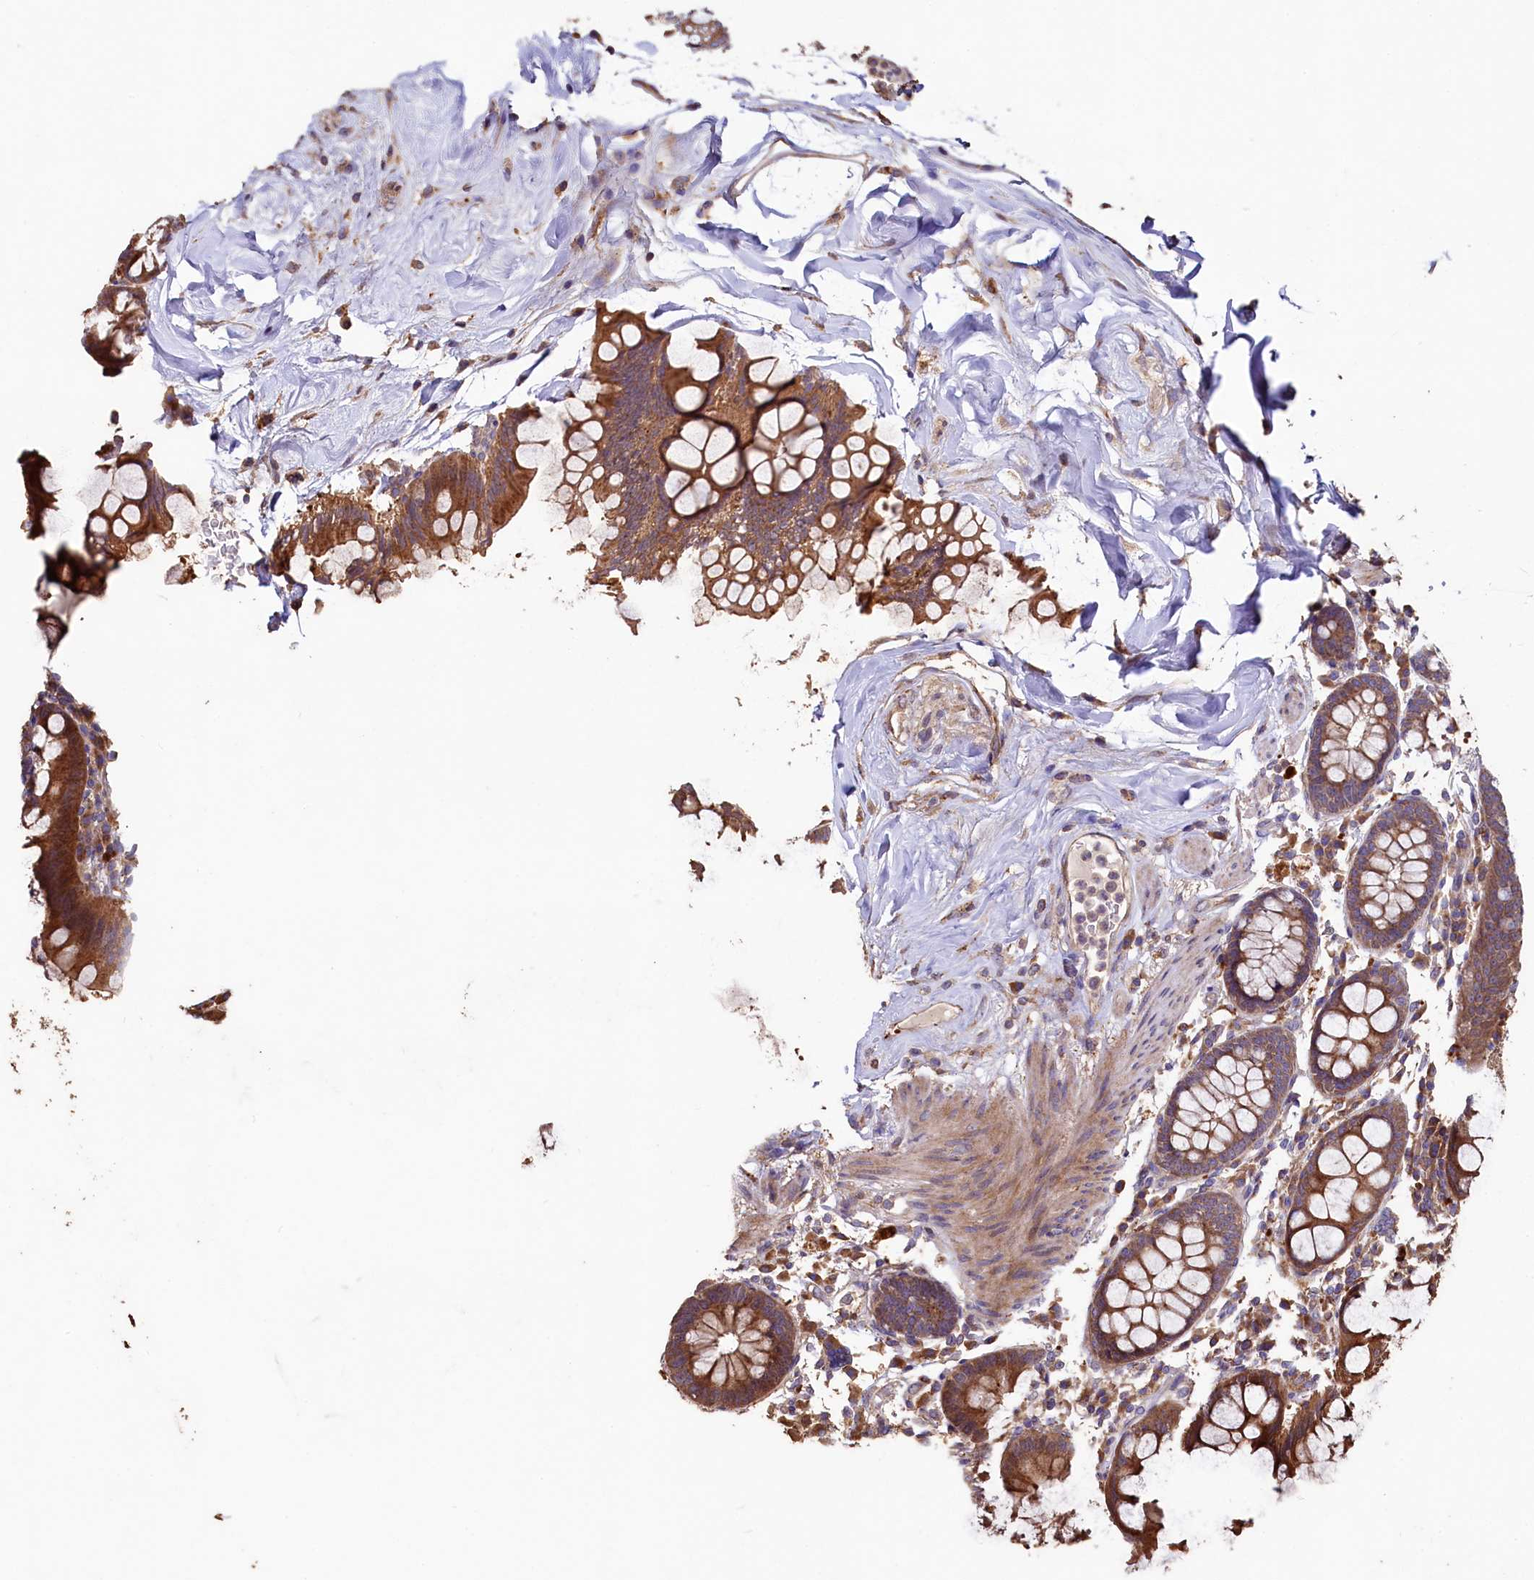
{"staining": {"intensity": "moderate", "quantity": ">75%", "location": "cytoplasmic/membranous"}, "tissue": "colon", "cell_type": "Endothelial cells", "image_type": "normal", "snomed": [{"axis": "morphology", "description": "Normal tissue, NOS"}, {"axis": "topography", "description": "Colon"}], "caption": "Colon stained with DAB (3,3'-diaminobenzidine) IHC shows medium levels of moderate cytoplasmic/membranous expression in approximately >75% of endothelial cells.", "gene": "TMEM98", "patient": {"sex": "female", "age": 79}}